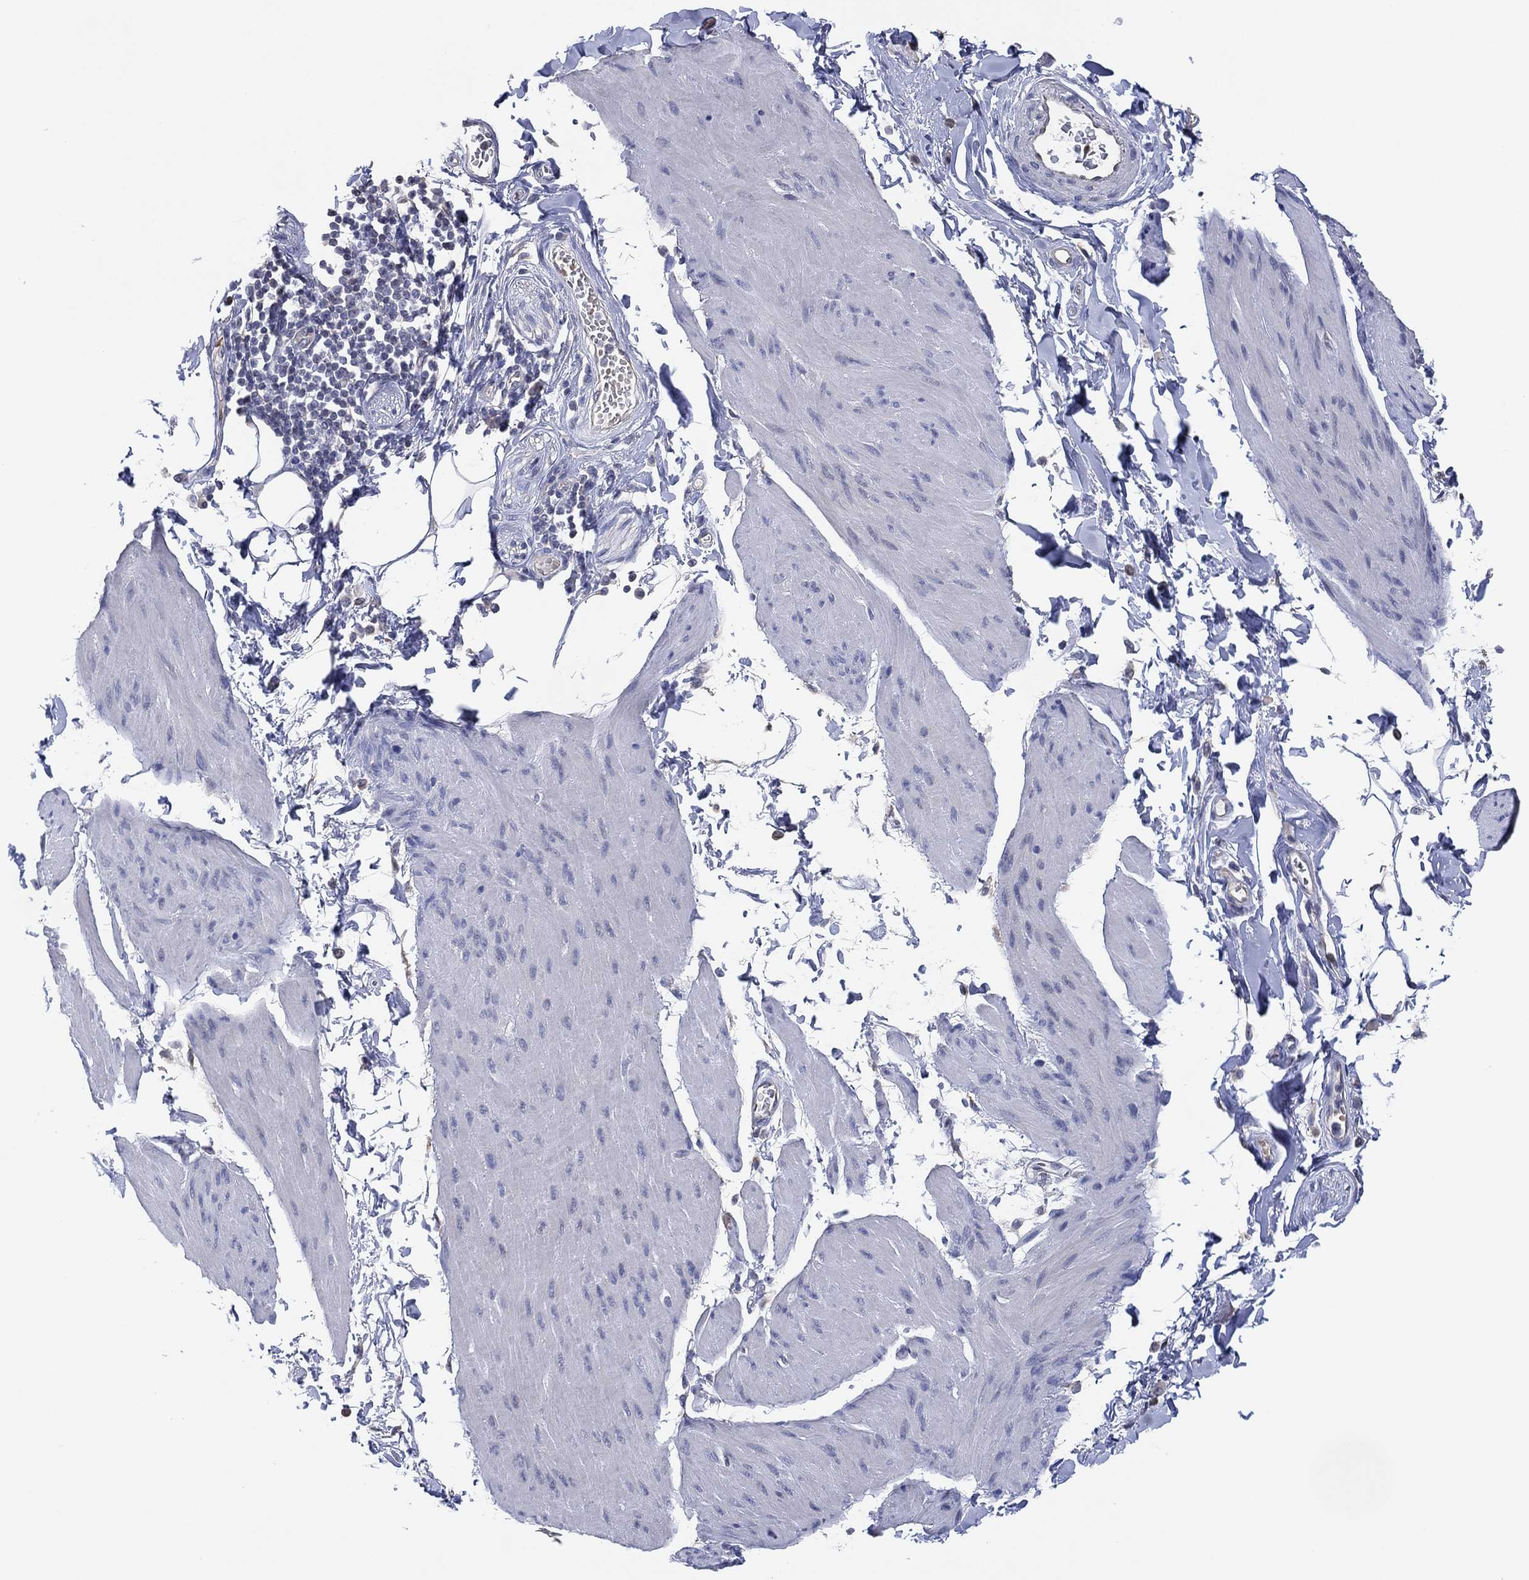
{"staining": {"intensity": "negative", "quantity": "none", "location": "none"}, "tissue": "smooth muscle", "cell_type": "Smooth muscle cells", "image_type": "normal", "snomed": [{"axis": "morphology", "description": "Normal tissue, NOS"}, {"axis": "topography", "description": "Adipose tissue"}, {"axis": "topography", "description": "Smooth muscle"}, {"axis": "topography", "description": "Peripheral nerve tissue"}], "caption": "This is an IHC histopathology image of unremarkable smooth muscle. There is no expression in smooth muscle cells.", "gene": "CFTR", "patient": {"sex": "male", "age": 83}}